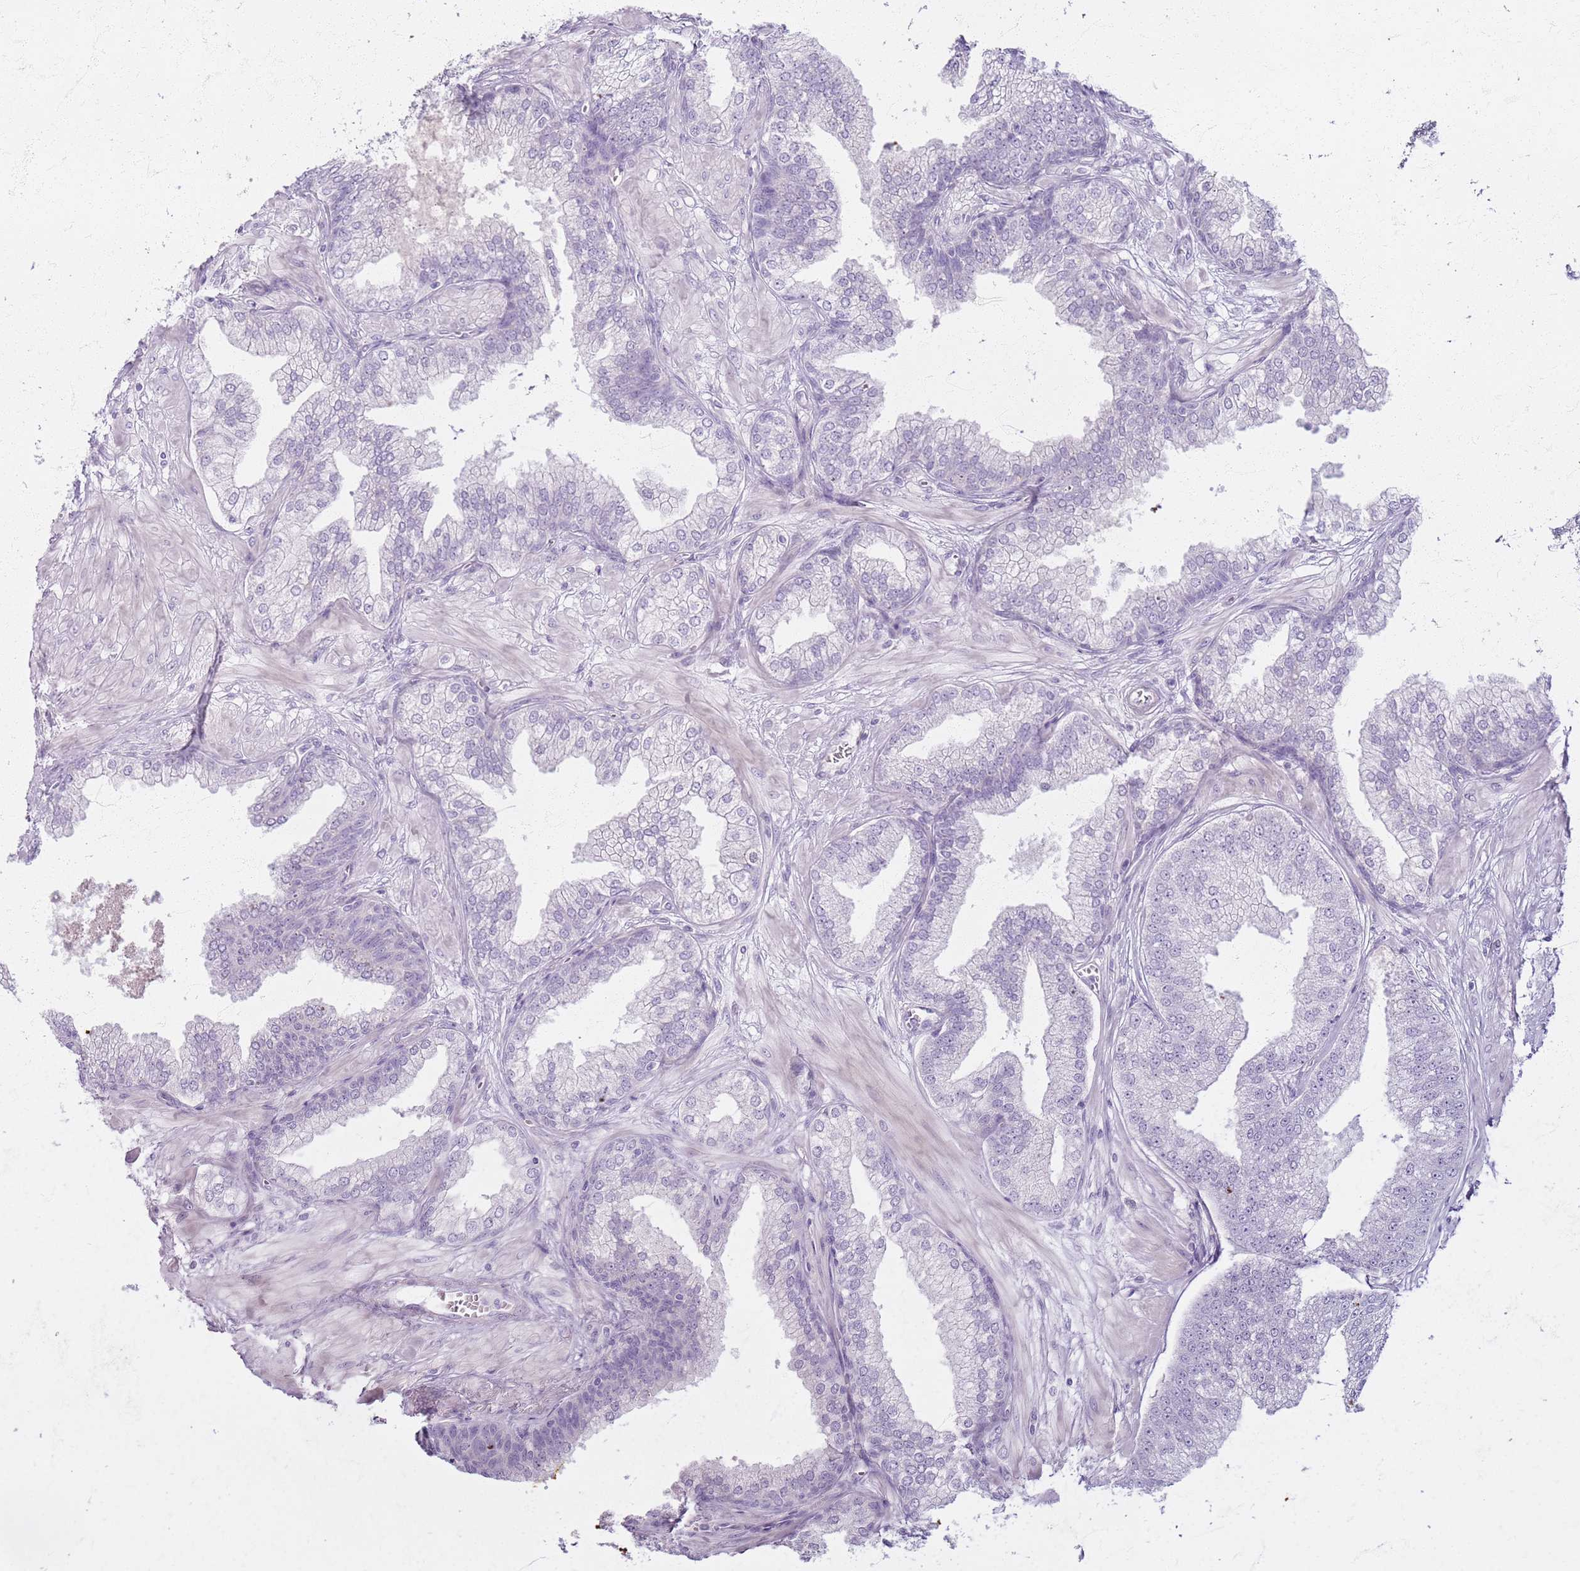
{"staining": {"intensity": "negative", "quantity": "none", "location": "none"}, "tissue": "prostate cancer", "cell_type": "Tumor cells", "image_type": "cancer", "snomed": [{"axis": "morphology", "description": "Adenocarcinoma, Low grade"}, {"axis": "topography", "description": "Prostate"}], "caption": "Protein analysis of prostate low-grade adenocarcinoma displays no significant positivity in tumor cells.", "gene": "CSRP3", "patient": {"sex": "male", "age": 55}}